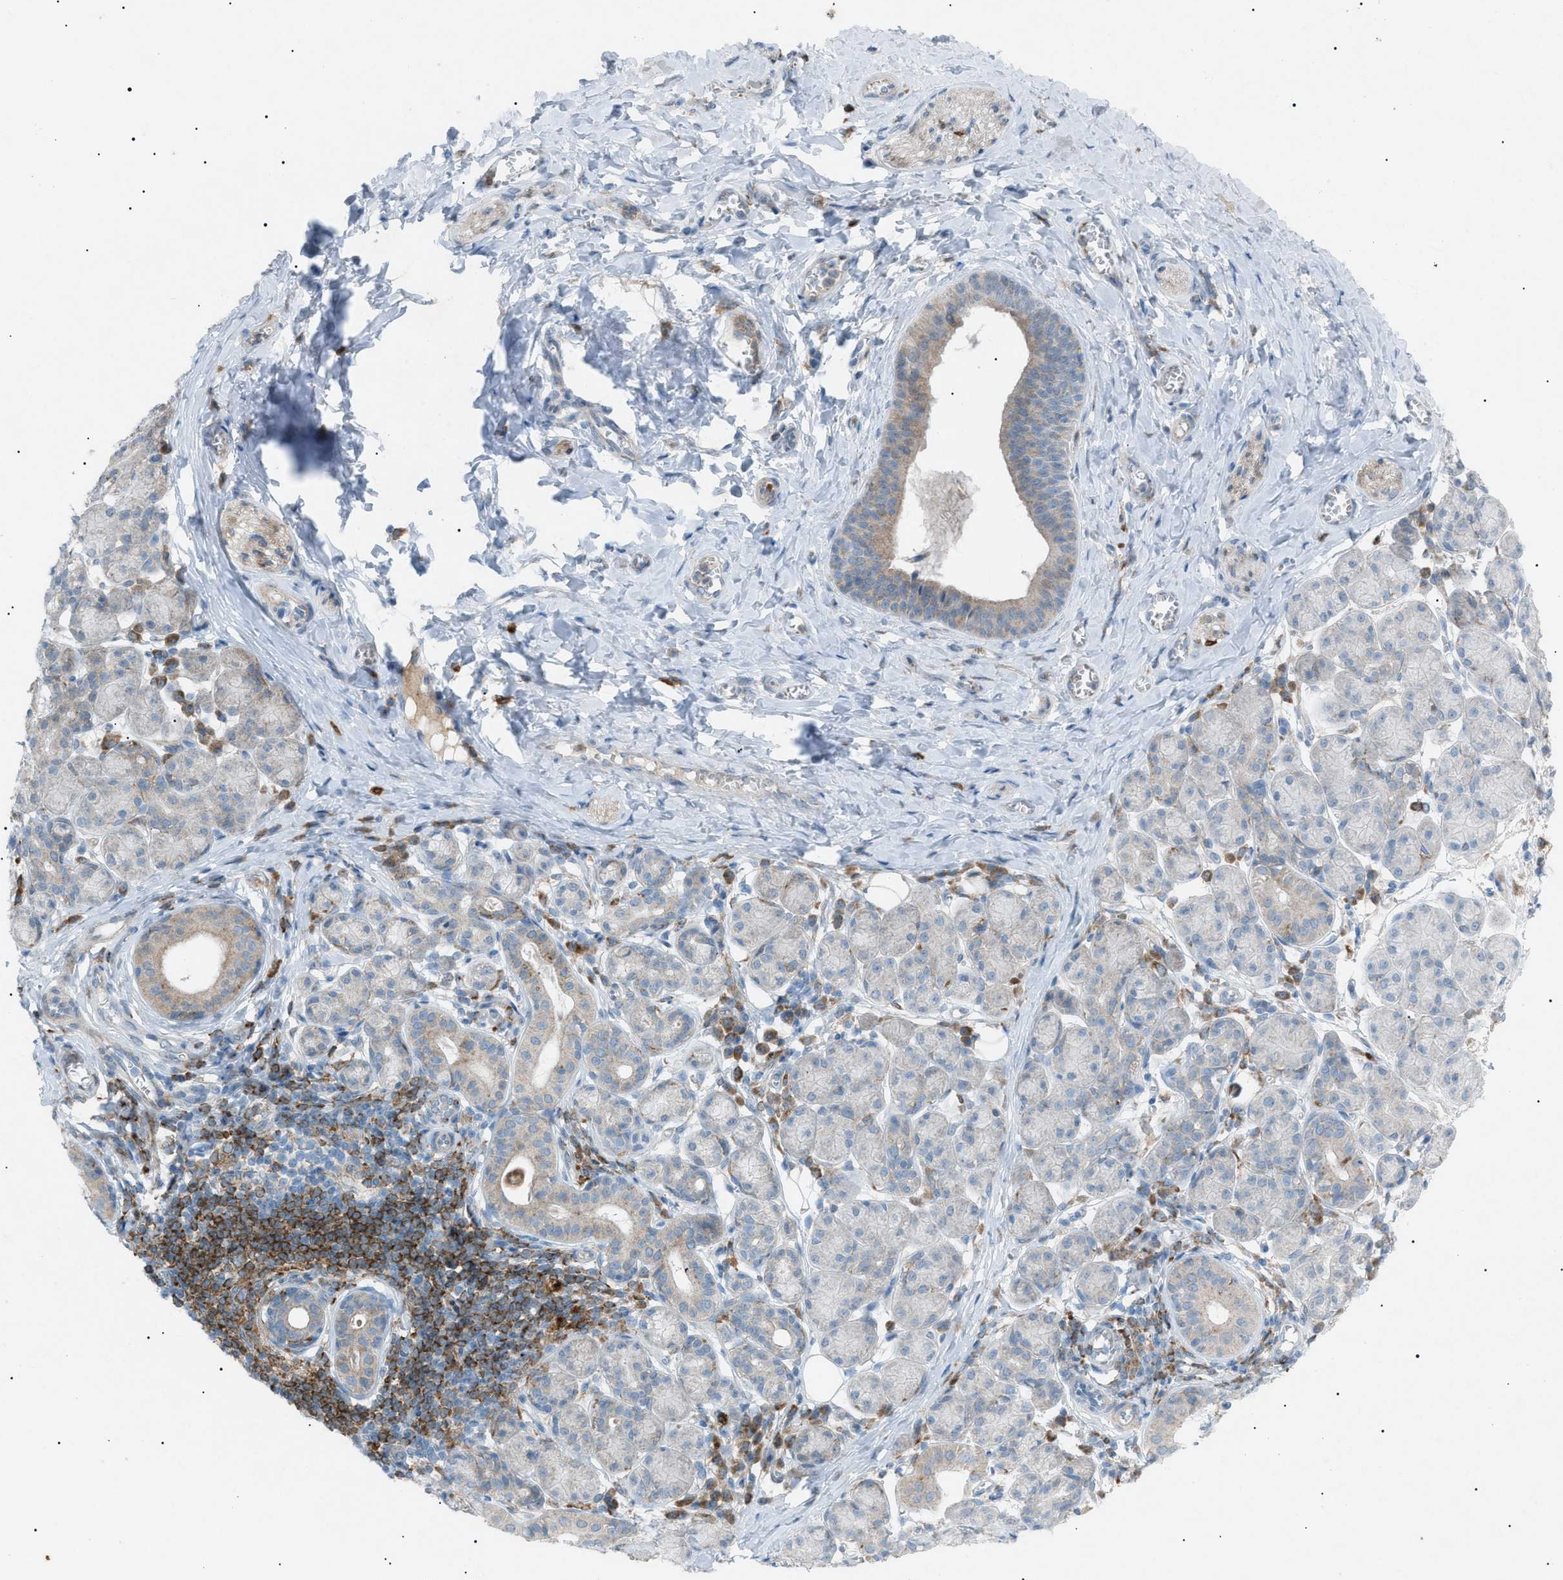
{"staining": {"intensity": "strong", "quantity": "<25%", "location": "cytoplasmic/membranous"}, "tissue": "salivary gland", "cell_type": "Glandular cells", "image_type": "normal", "snomed": [{"axis": "morphology", "description": "Normal tissue, NOS"}, {"axis": "morphology", "description": "Inflammation, NOS"}, {"axis": "topography", "description": "Lymph node"}, {"axis": "topography", "description": "Salivary gland"}], "caption": "Protein staining by immunohistochemistry demonstrates strong cytoplasmic/membranous positivity in about <25% of glandular cells in benign salivary gland.", "gene": "BTK", "patient": {"sex": "male", "age": 3}}